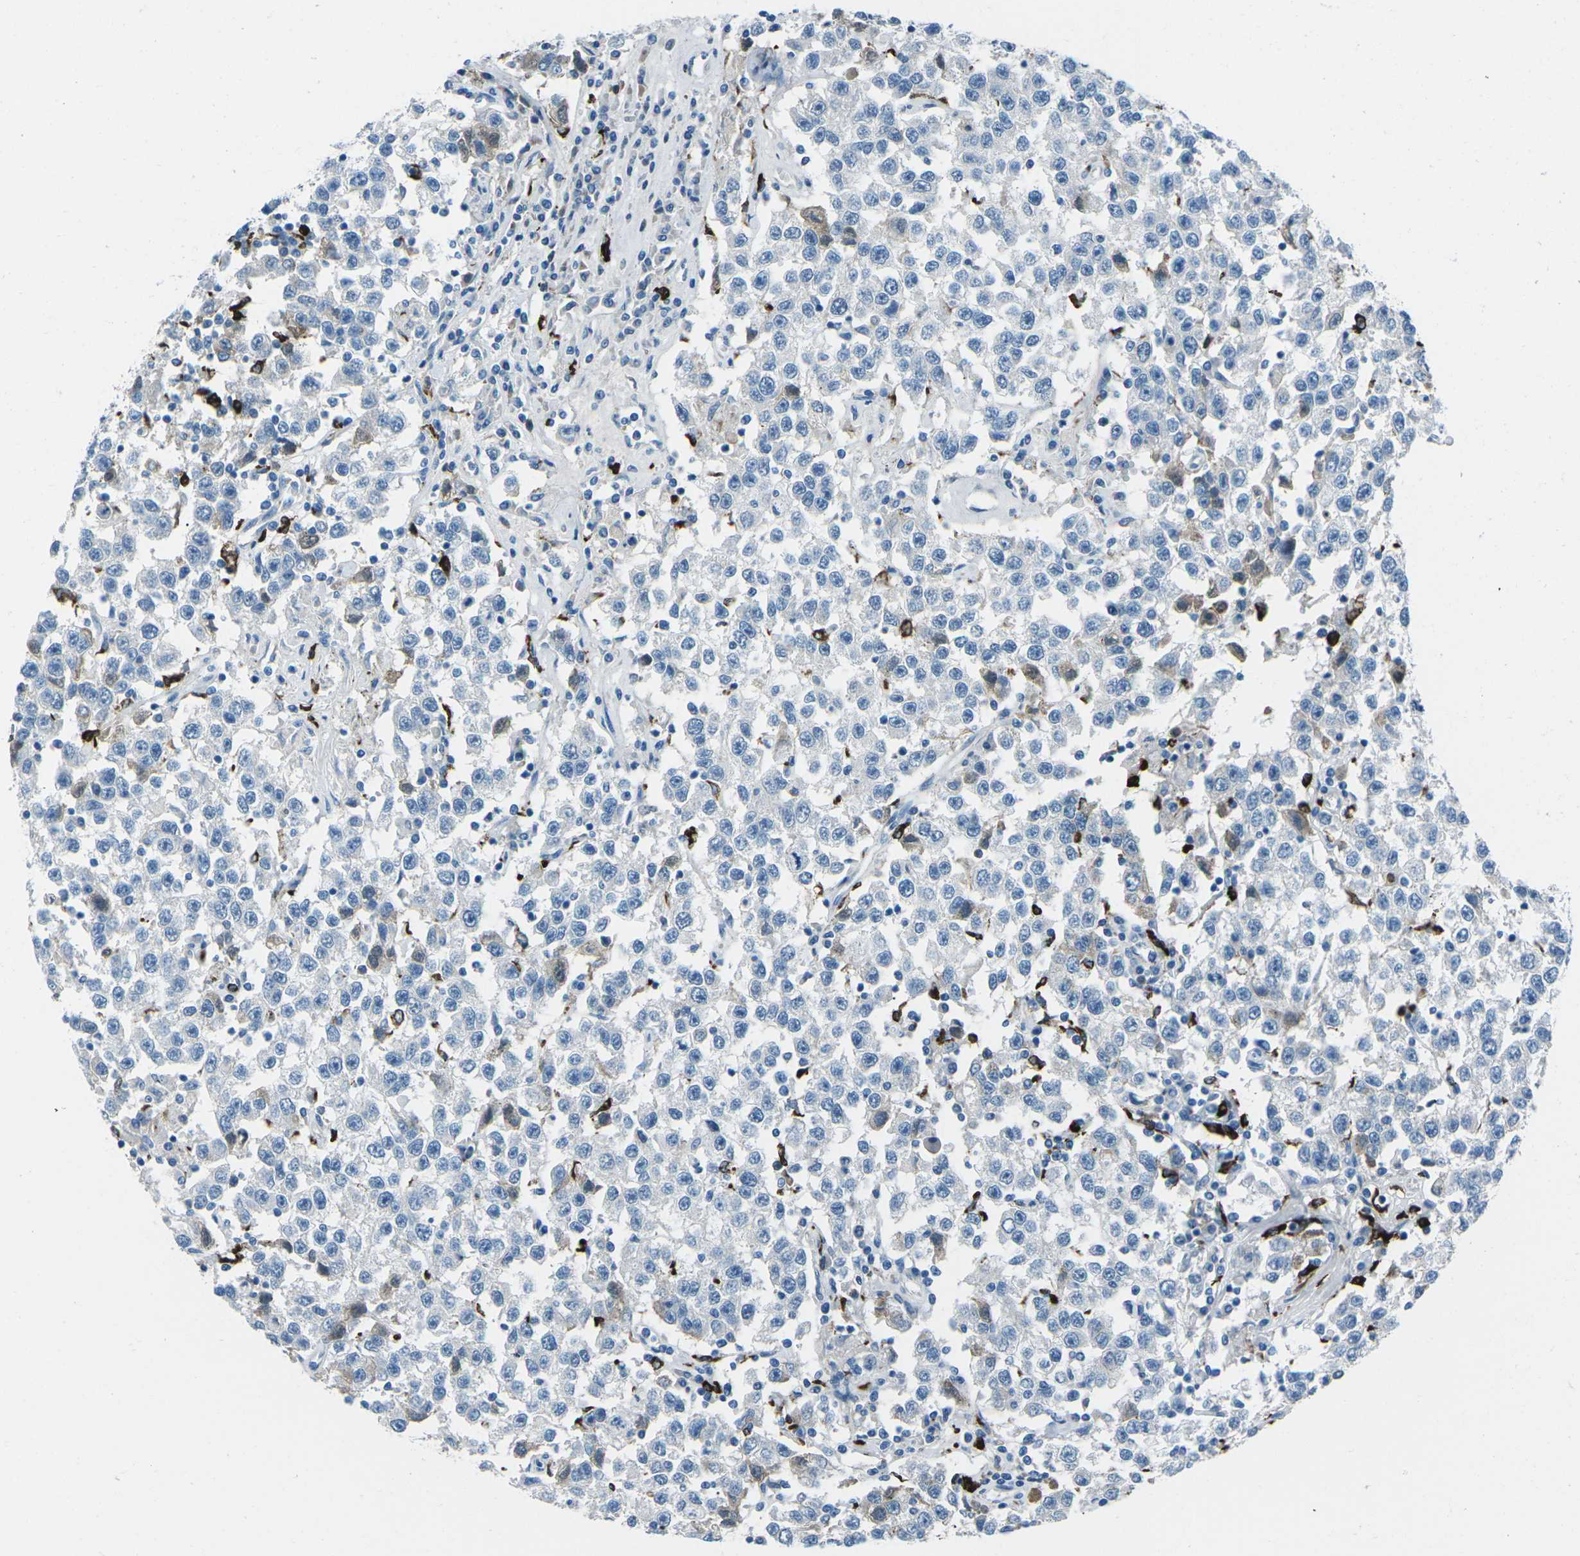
{"staining": {"intensity": "weak", "quantity": "<25%", "location": "cytoplasmic/membranous"}, "tissue": "testis cancer", "cell_type": "Tumor cells", "image_type": "cancer", "snomed": [{"axis": "morphology", "description": "Seminoma, NOS"}, {"axis": "topography", "description": "Testis"}], "caption": "Protein analysis of testis cancer (seminoma) reveals no significant staining in tumor cells.", "gene": "FCN1", "patient": {"sex": "male", "age": 41}}